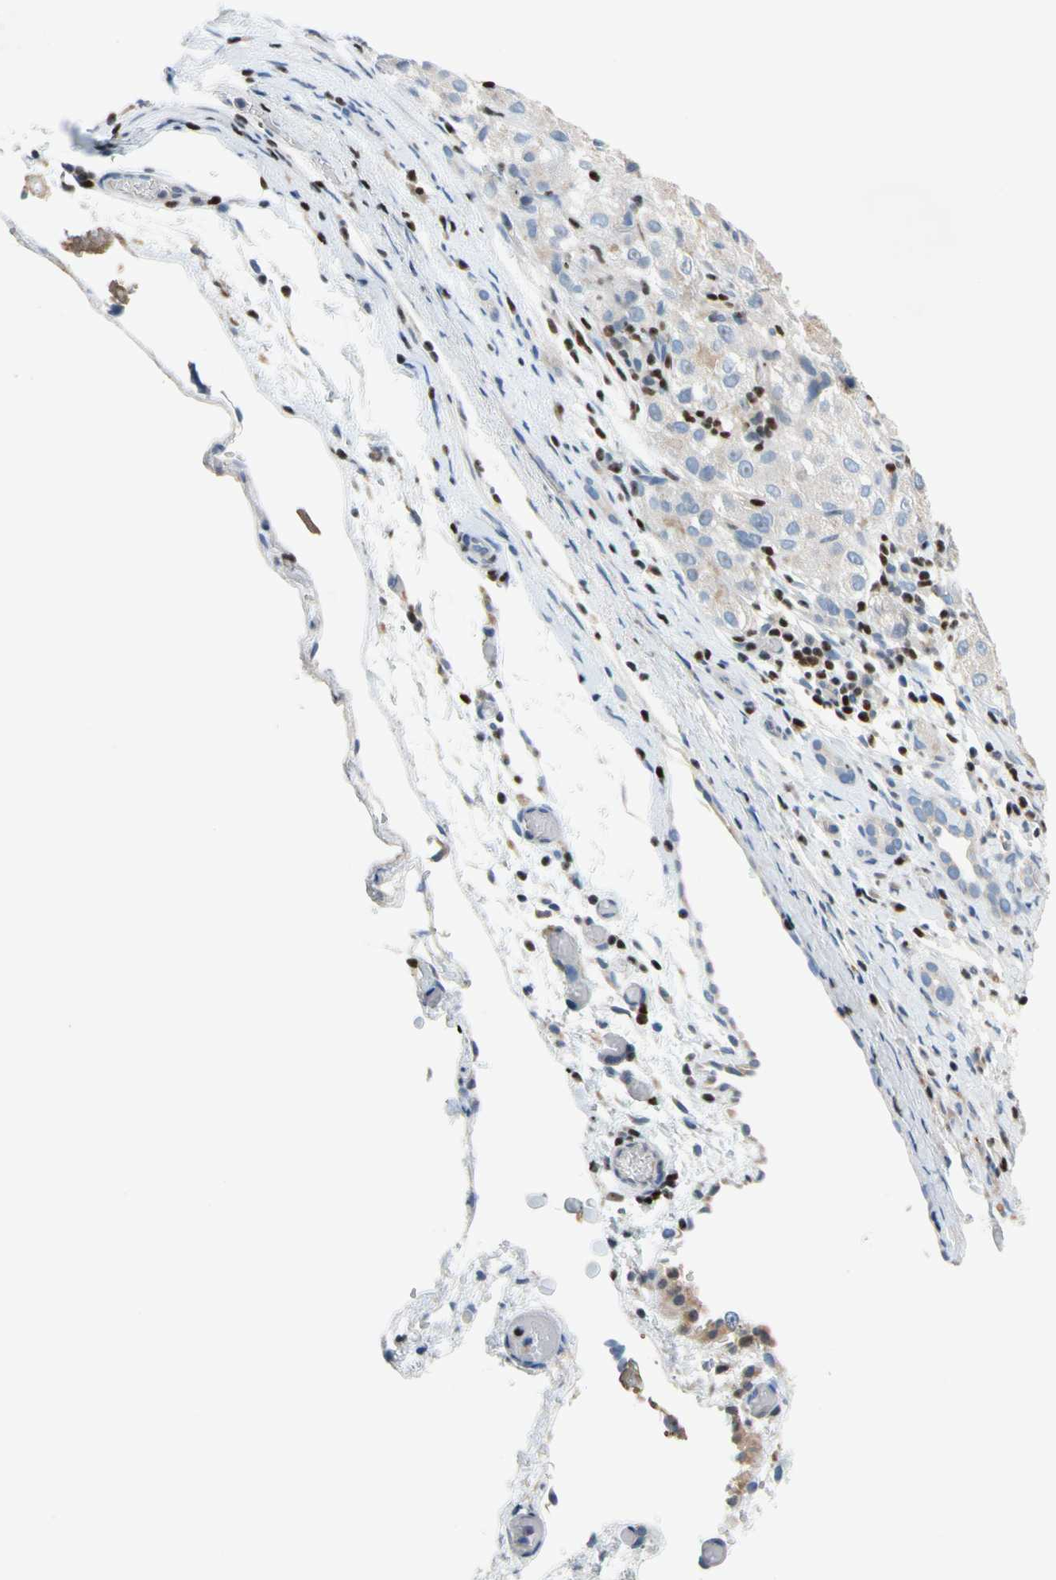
{"staining": {"intensity": "weak", "quantity": "<25%", "location": "cytoplasmic/membranous"}, "tissue": "liver cancer", "cell_type": "Tumor cells", "image_type": "cancer", "snomed": [{"axis": "morphology", "description": "Carcinoma, Hepatocellular, NOS"}, {"axis": "topography", "description": "Liver"}], "caption": "This is an IHC image of human liver hepatocellular carcinoma. There is no expression in tumor cells.", "gene": "SP140", "patient": {"sex": "male", "age": 80}}